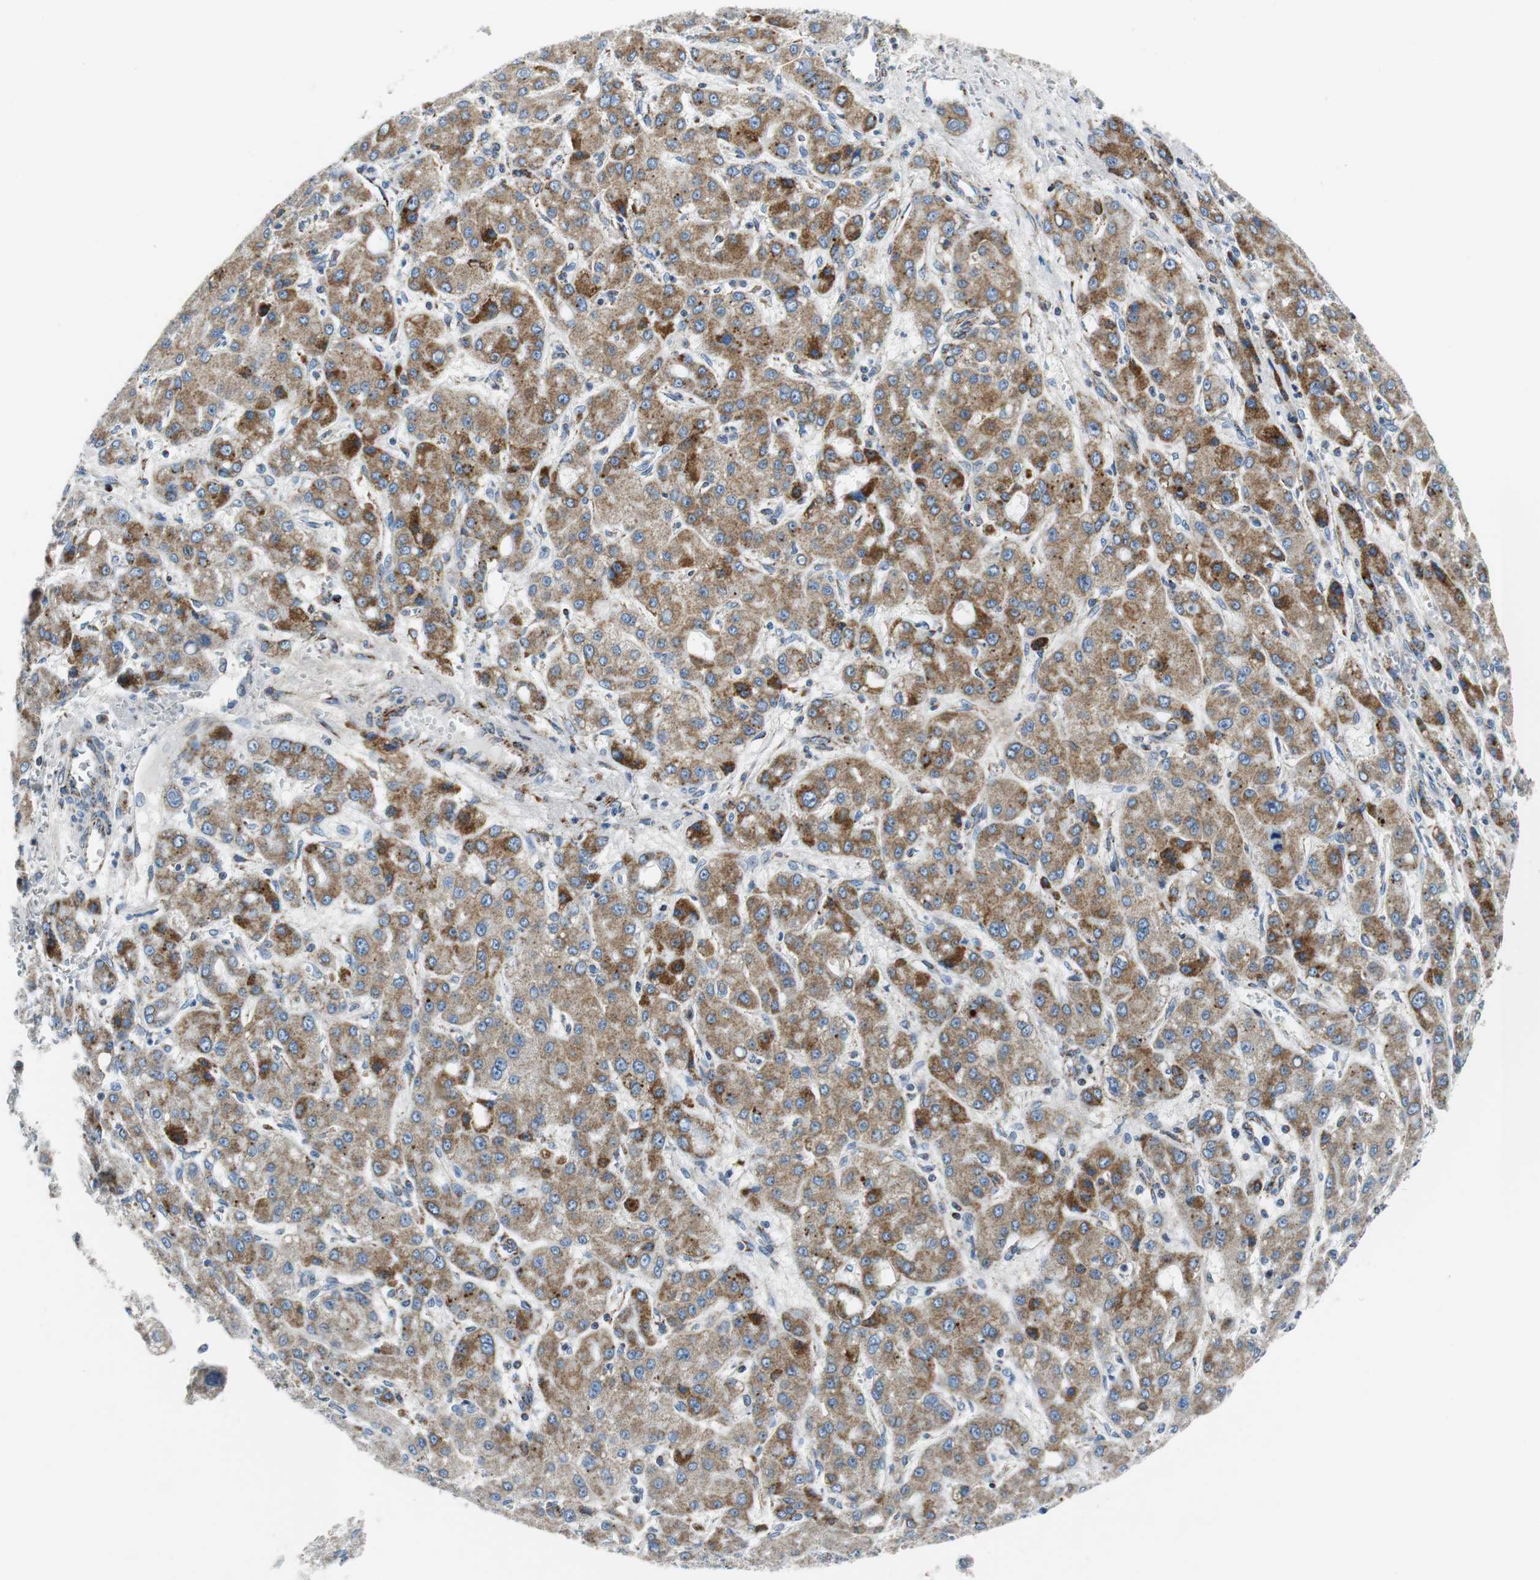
{"staining": {"intensity": "moderate", "quantity": ">75%", "location": "cytoplasmic/membranous"}, "tissue": "liver cancer", "cell_type": "Tumor cells", "image_type": "cancer", "snomed": [{"axis": "morphology", "description": "Carcinoma, Hepatocellular, NOS"}, {"axis": "topography", "description": "Liver"}], "caption": "This histopathology image displays liver cancer (hepatocellular carcinoma) stained with immunohistochemistry (IHC) to label a protein in brown. The cytoplasmic/membranous of tumor cells show moderate positivity for the protein. Nuclei are counter-stained blue.", "gene": "C1QTNF7", "patient": {"sex": "male", "age": 55}}